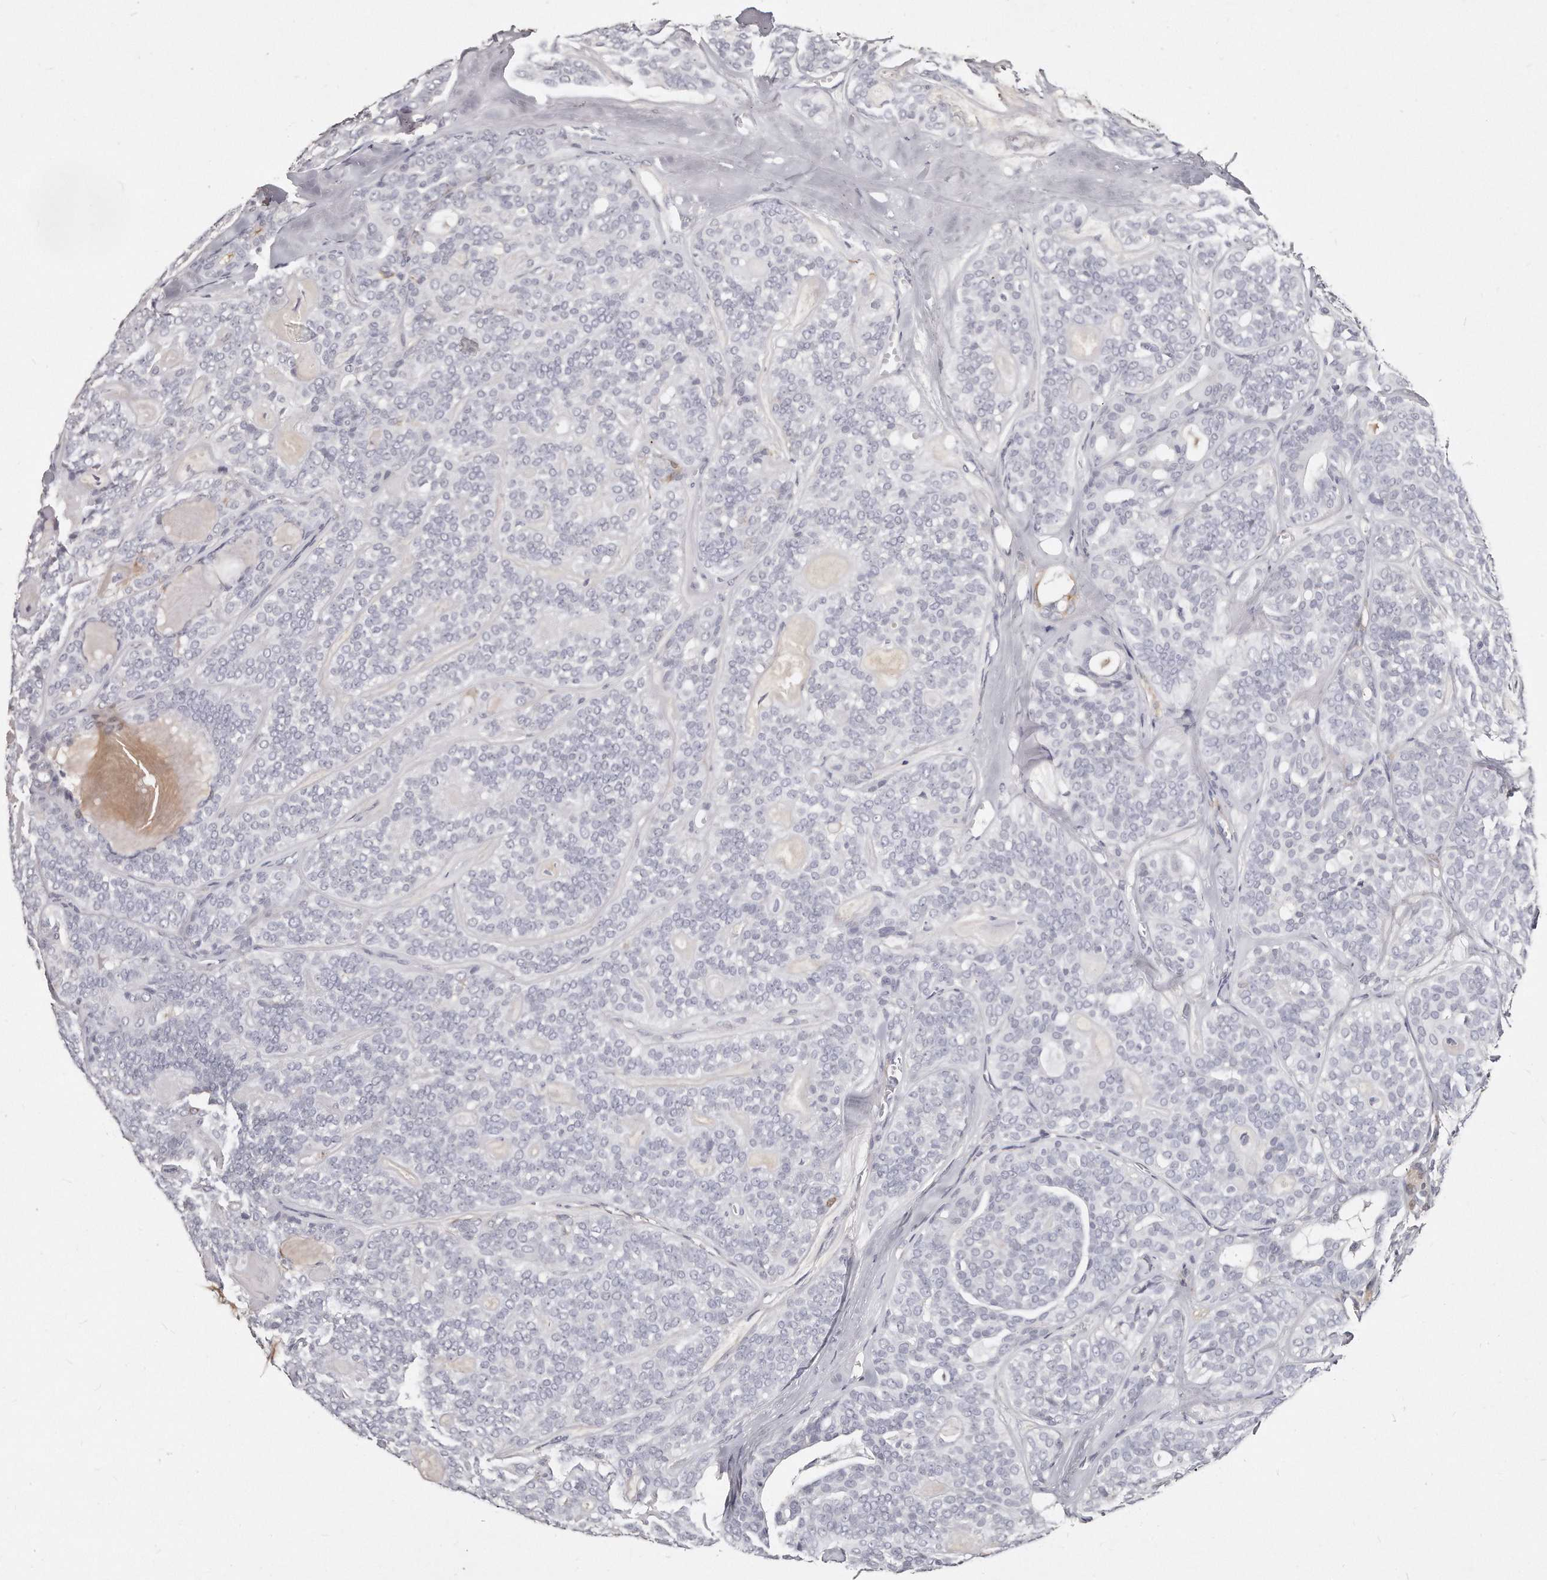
{"staining": {"intensity": "negative", "quantity": "none", "location": "none"}, "tissue": "head and neck cancer", "cell_type": "Tumor cells", "image_type": "cancer", "snomed": [{"axis": "morphology", "description": "Adenocarcinoma, NOS"}, {"axis": "topography", "description": "Head-Neck"}], "caption": "An IHC micrograph of head and neck adenocarcinoma is shown. There is no staining in tumor cells of head and neck adenocarcinoma. (Brightfield microscopy of DAB (3,3'-diaminobenzidine) IHC at high magnification).", "gene": "LMOD1", "patient": {"sex": "male", "age": 66}}